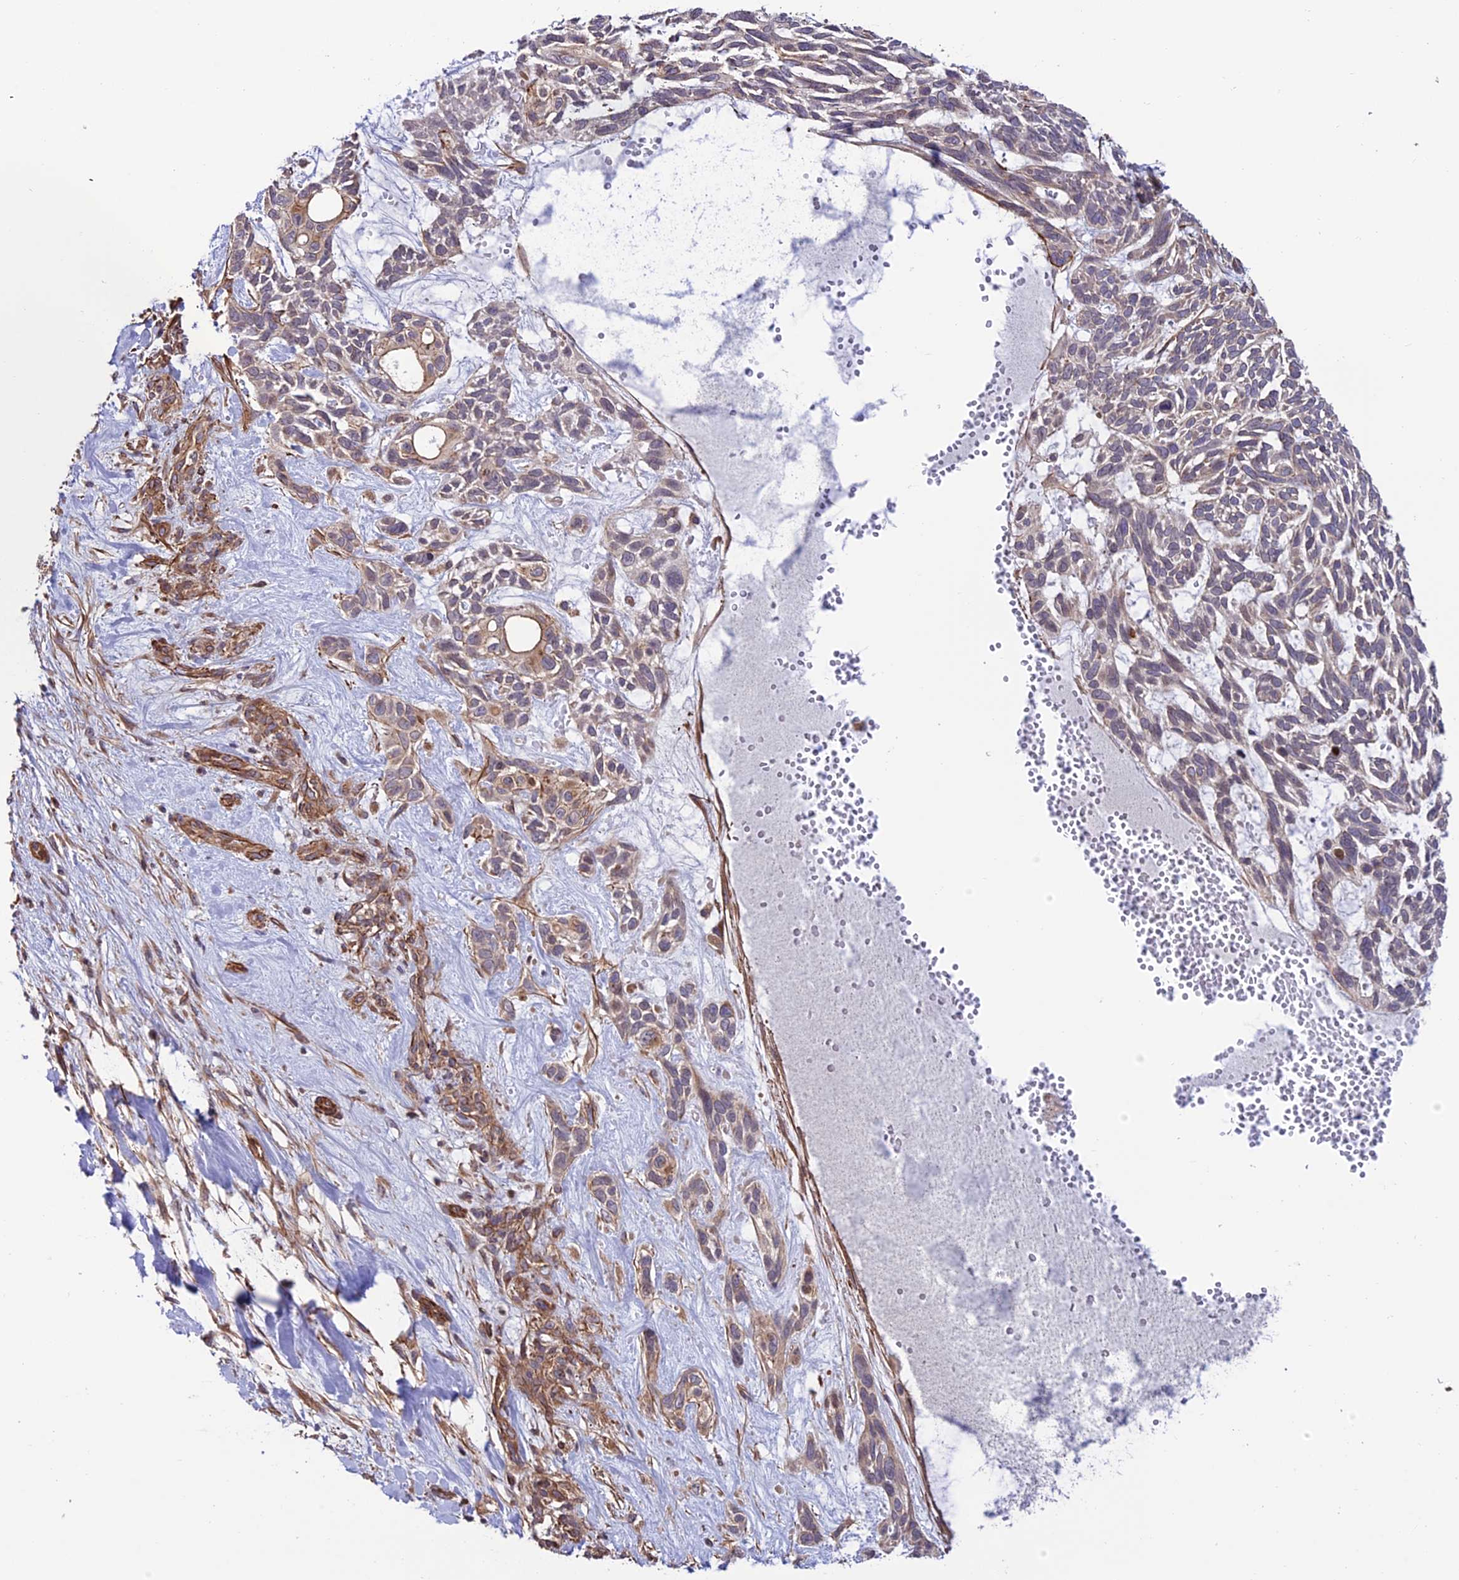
{"staining": {"intensity": "moderate", "quantity": "<25%", "location": "cytoplasmic/membranous"}, "tissue": "skin cancer", "cell_type": "Tumor cells", "image_type": "cancer", "snomed": [{"axis": "morphology", "description": "Basal cell carcinoma"}, {"axis": "topography", "description": "Skin"}], "caption": "High-power microscopy captured an immunohistochemistry histopathology image of basal cell carcinoma (skin), revealing moderate cytoplasmic/membranous staining in approximately <25% of tumor cells.", "gene": "TNIP3", "patient": {"sex": "male", "age": 88}}